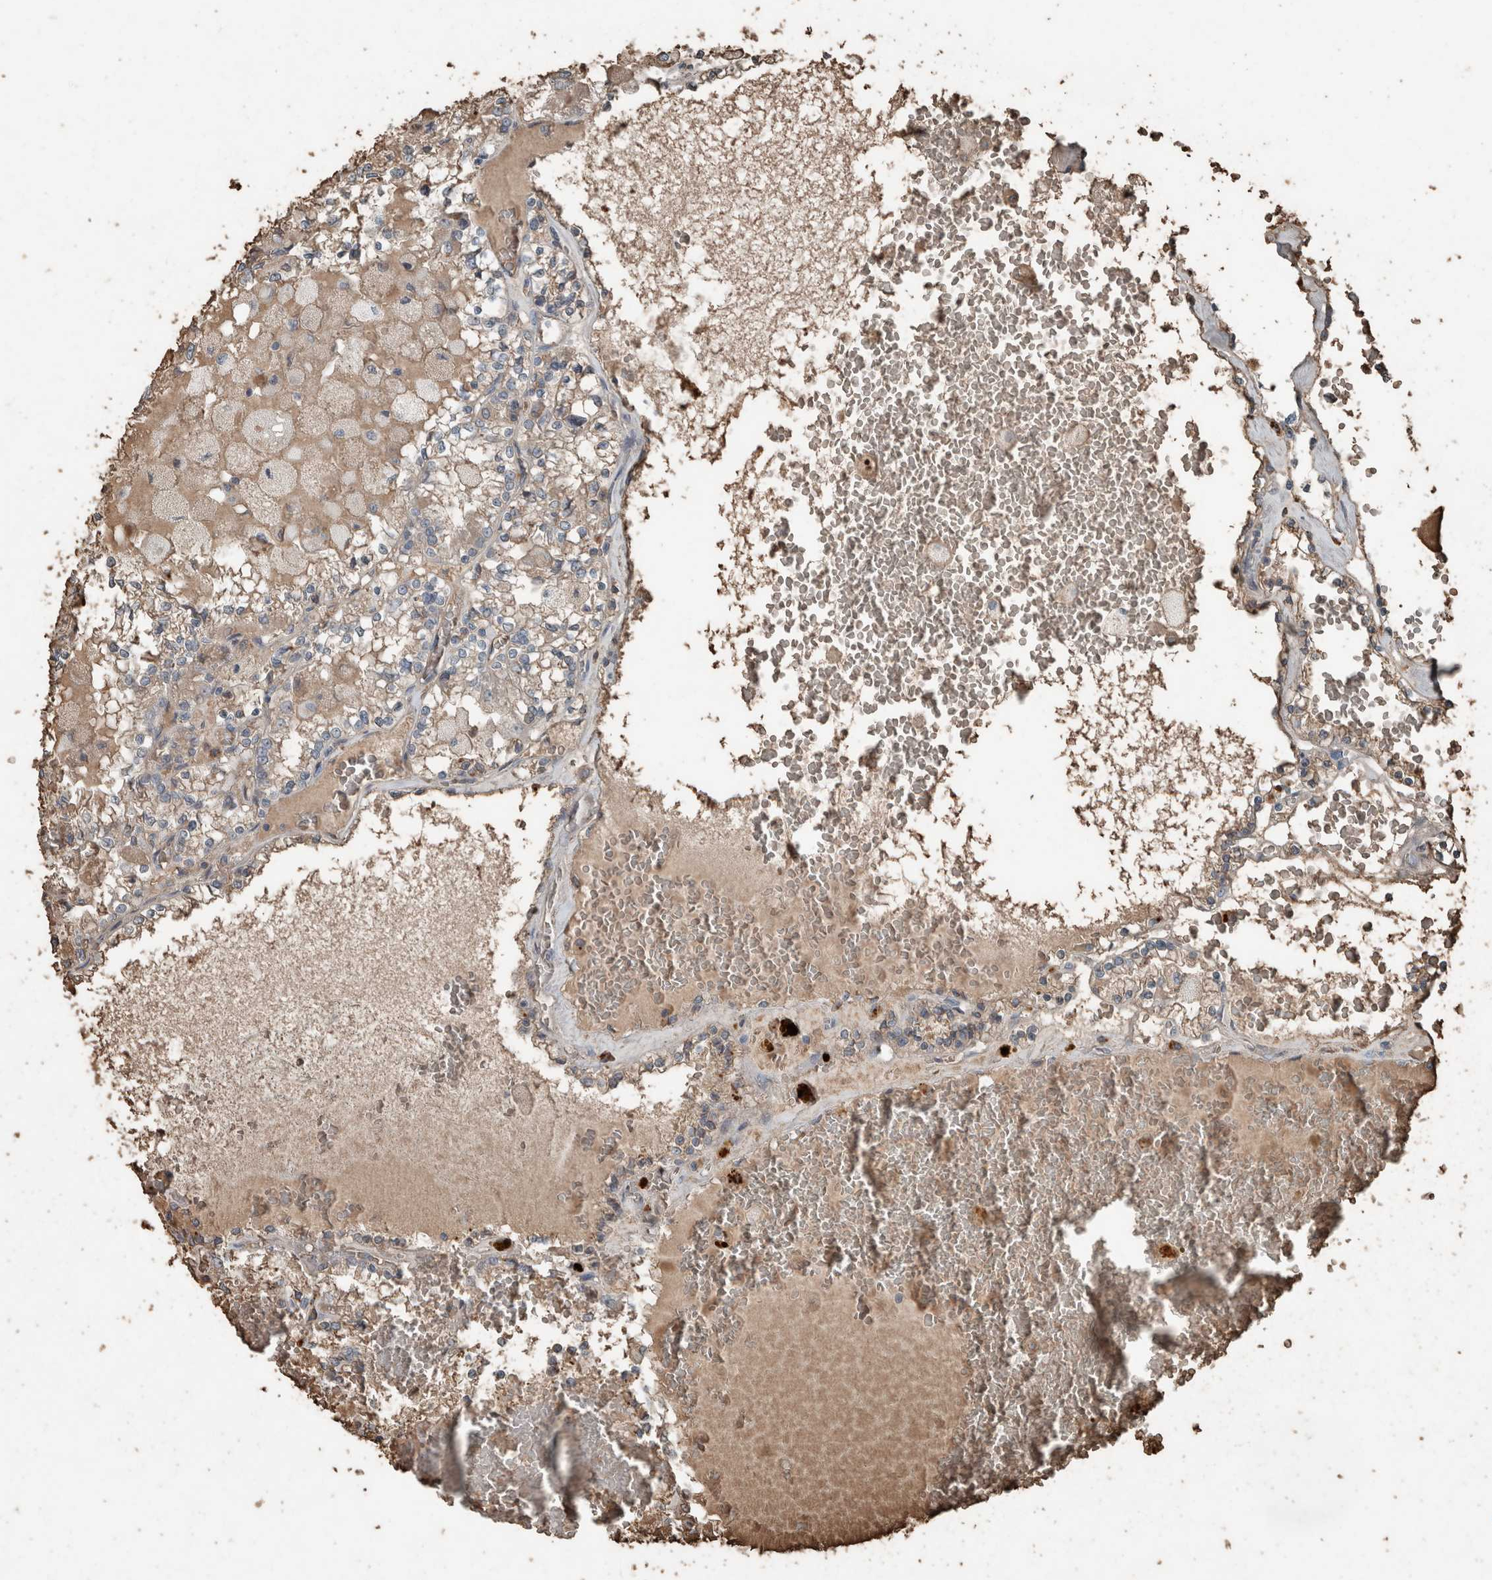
{"staining": {"intensity": "weak", "quantity": ">75%", "location": "cytoplasmic/membranous"}, "tissue": "renal cancer", "cell_type": "Tumor cells", "image_type": "cancer", "snomed": [{"axis": "morphology", "description": "Adenocarcinoma, NOS"}, {"axis": "topography", "description": "Kidney"}], "caption": "Protein expression analysis of human renal cancer (adenocarcinoma) reveals weak cytoplasmic/membranous expression in approximately >75% of tumor cells.", "gene": "USP34", "patient": {"sex": "female", "age": 56}}